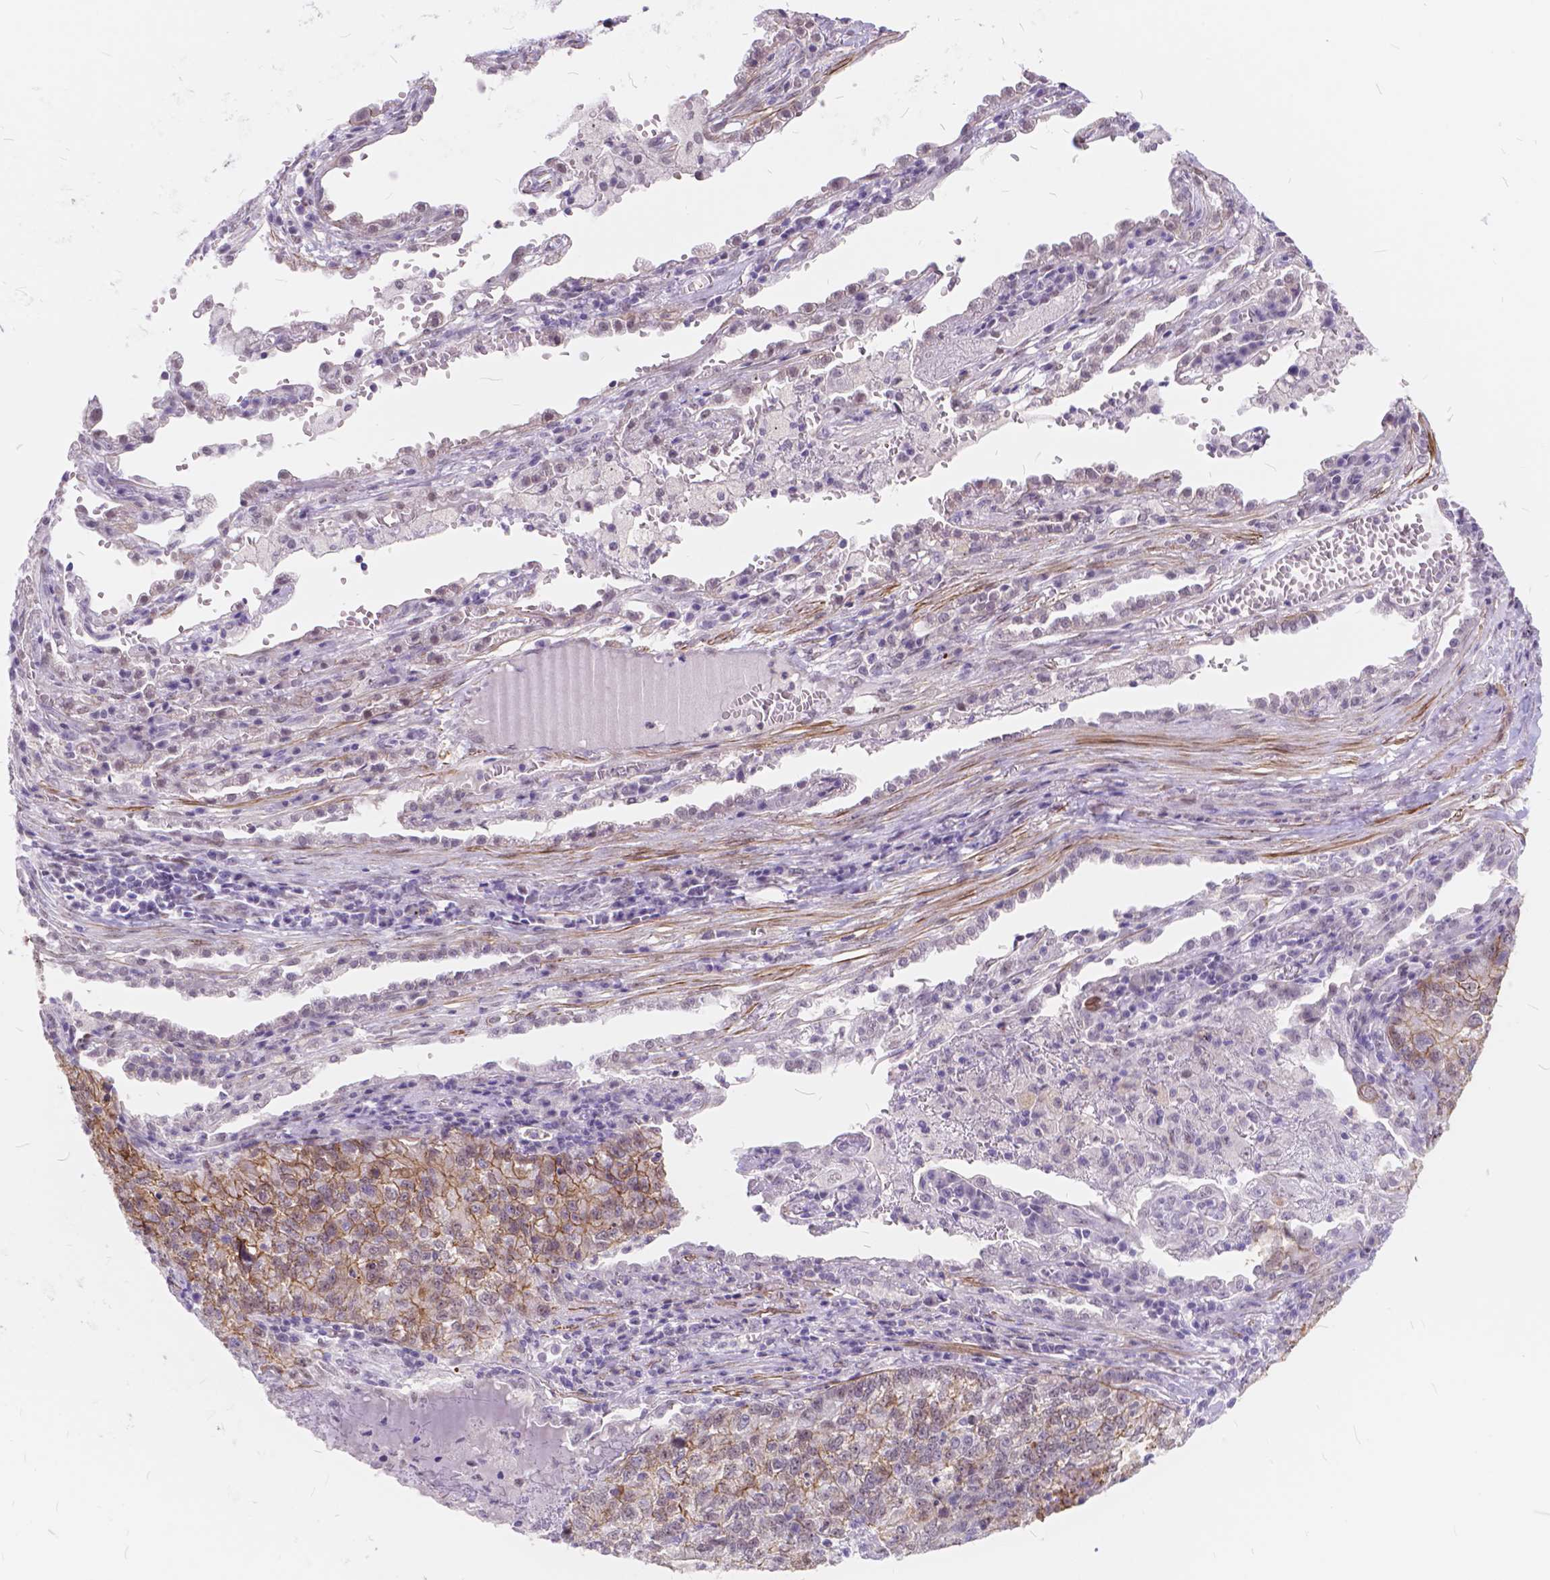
{"staining": {"intensity": "moderate", "quantity": ">75%", "location": "cytoplasmic/membranous"}, "tissue": "lung cancer", "cell_type": "Tumor cells", "image_type": "cancer", "snomed": [{"axis": "morphology", "description": "Adenocarcinoma, NOS"}, {"axis": "topography", "description": "Lung"}], "caption": "High-magnification brightfield microscopy of adenocarcinoma (lung) stained with DAB (brown) and counterstained with hematoxylin (blue). tumor cells exhibit moderate cytoplasmic/membranous expression is present in approximately>75% of cells. (brown staining indicates protein expression, while blue staining denotes nuclei).", "gene": "MAN2C1", "patient": {"sex": "male", "age": 57}}